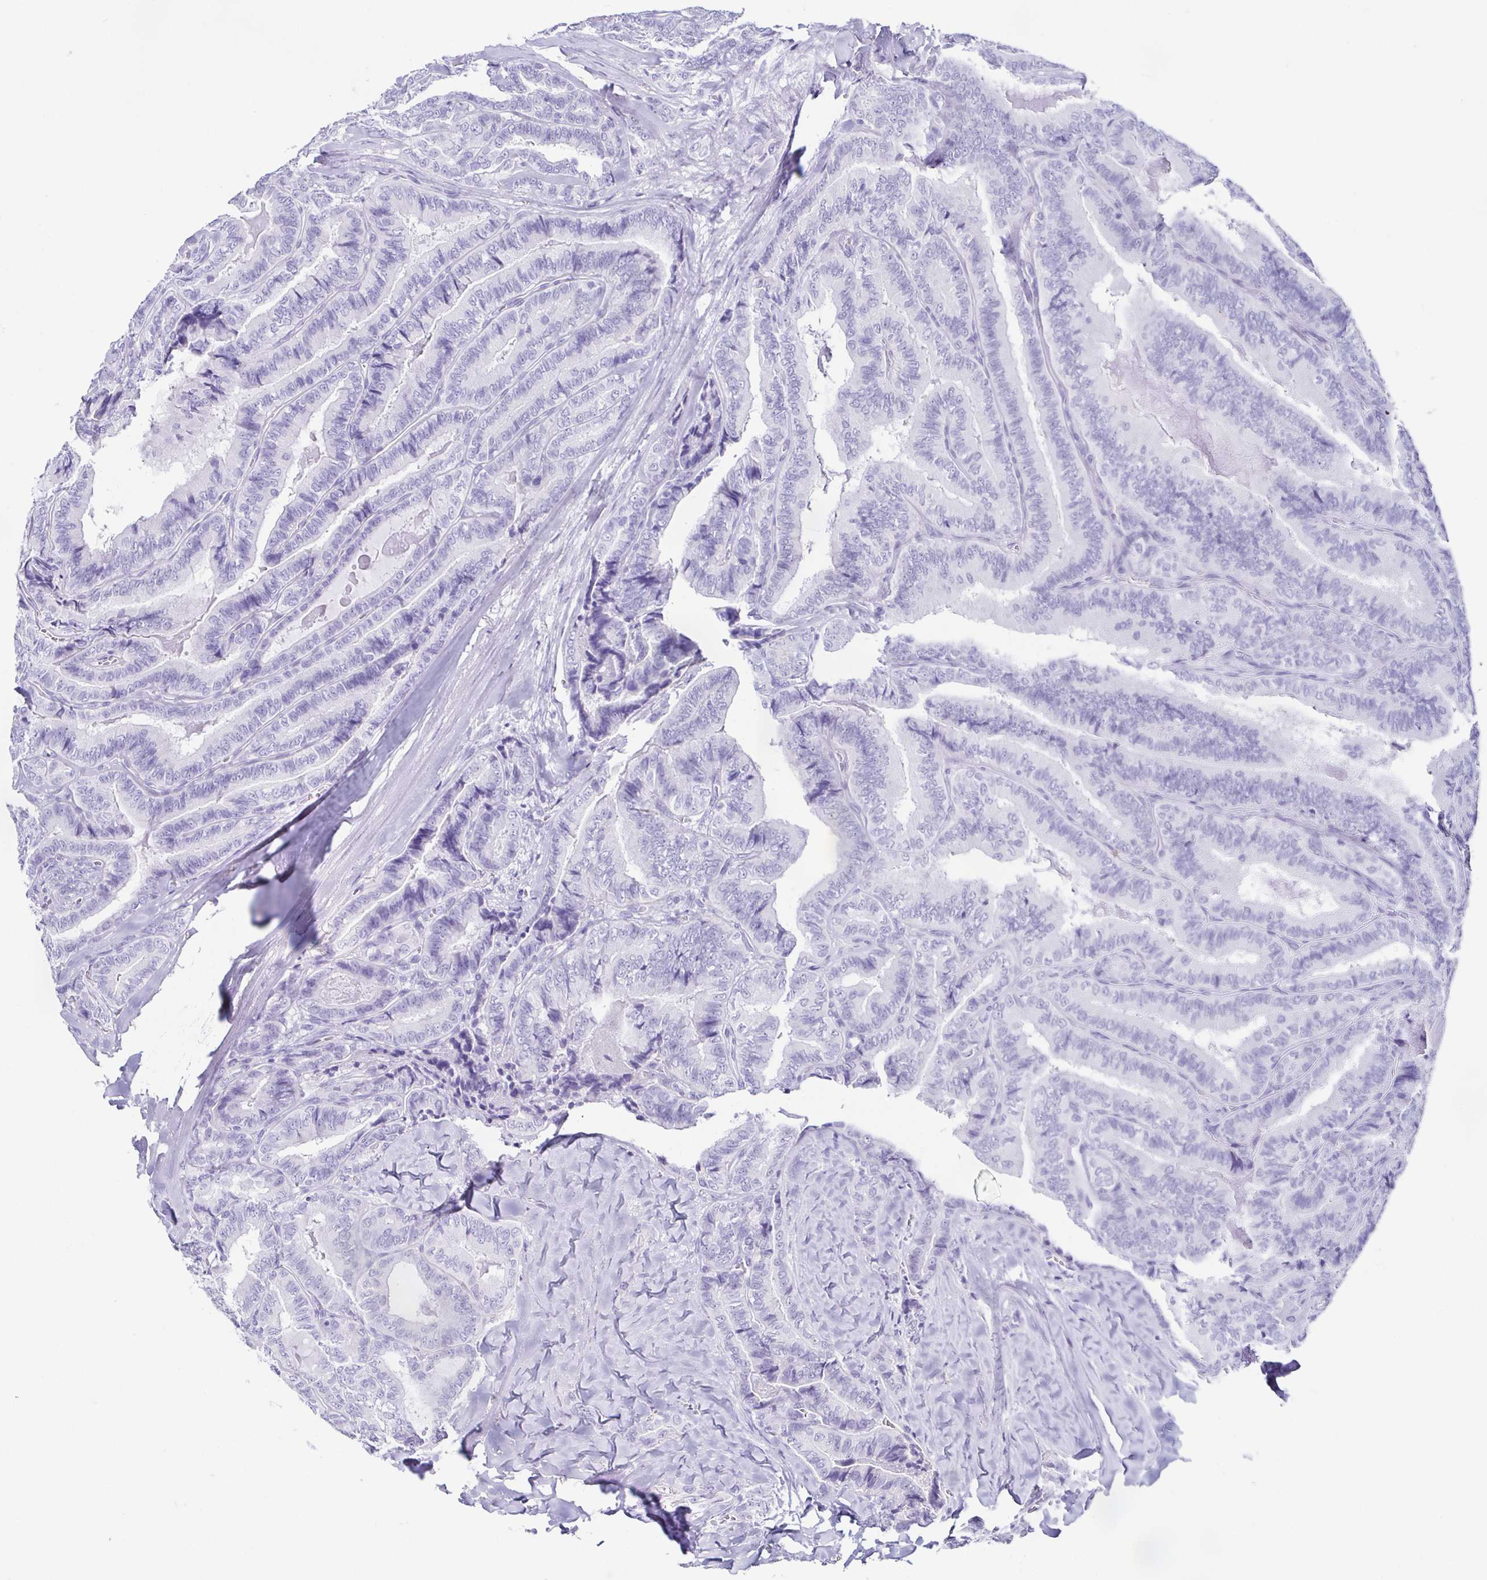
{"staining": {"intensity": "negative", "quantity": "none", "location": "none"}, "tissue": "thyroid cancer", "cell_type": "Tumor cells", "image_type": "cancer", "snomed": [{"axis": "morphology", "description": "Papillary adenocarcinoma, NOS"}, {"axis": "topography", "description": "Thyroid gland"}], "caption": "Protein analysis of thyroid papillary adenocarcinoma demonstrates no significant positivity in tumor cells. (DAB (3,3'-diaminobenzidine) immunohistochemistry (IHC) visualized using brightfield microscopy, high magnification).", "gene": "CD164L2", "patient": {"sex": "male", "age": 61}}